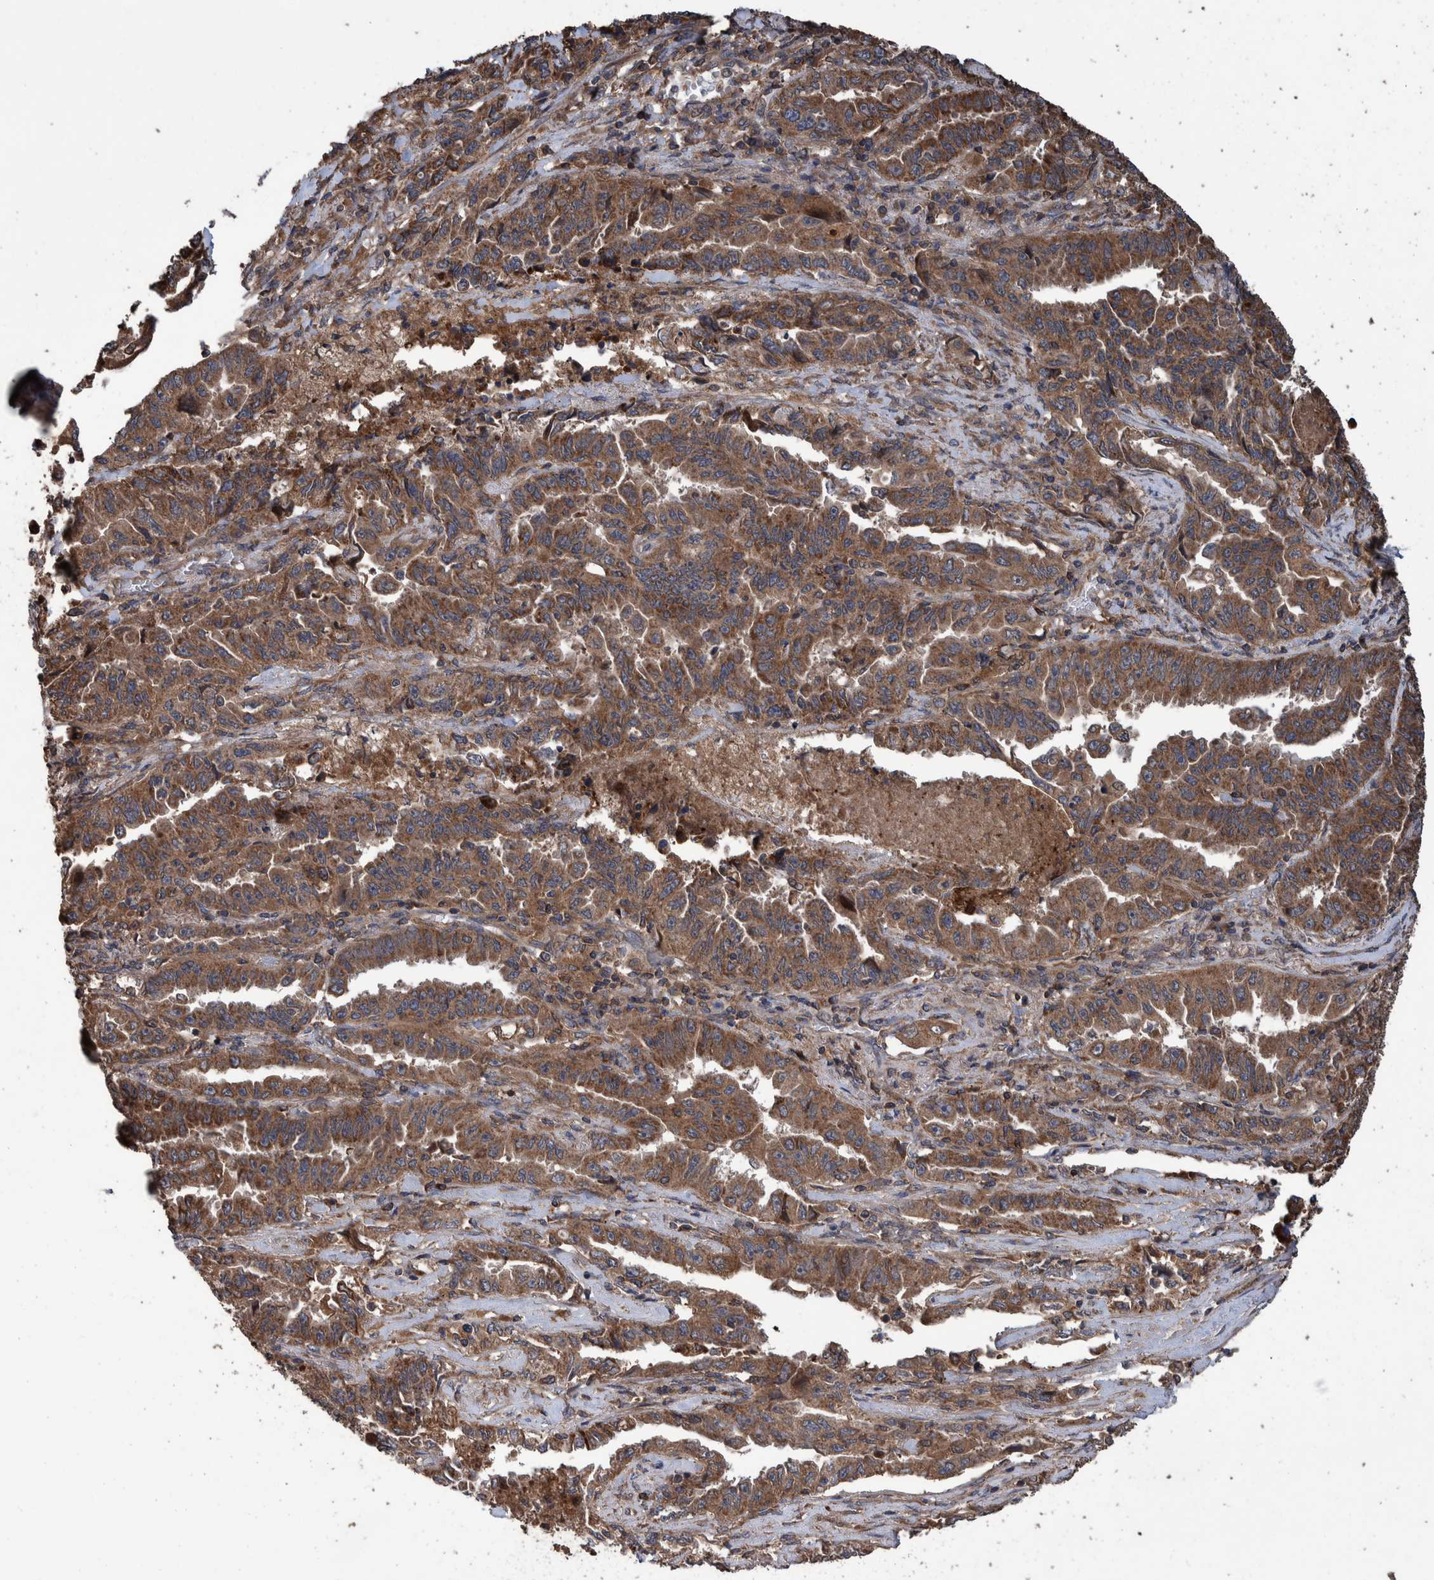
{"staining": {"intensity": "moderate", "quantity": ">75%", "location": "cytoplasmic/membranous"}, "tissue": "lung cancer", "cell_type": "Tumor cells", "image_type": "cancer", "snomed": [{"axis": "morphology", "description": "Adenocarcinoma, NOS"}, {"axis": "topography", "description": "Lung"}], "caption": "The histopathology image displays staining of lung adenocarcinoma, revealing moderate cytoplasmic/membranous protein positivity (brown color) within tumor cells. (IHC, brightfield microscopy, high magnification).", "gene": "TRIM16", "patient": {"sex": "female", "age": 51}}